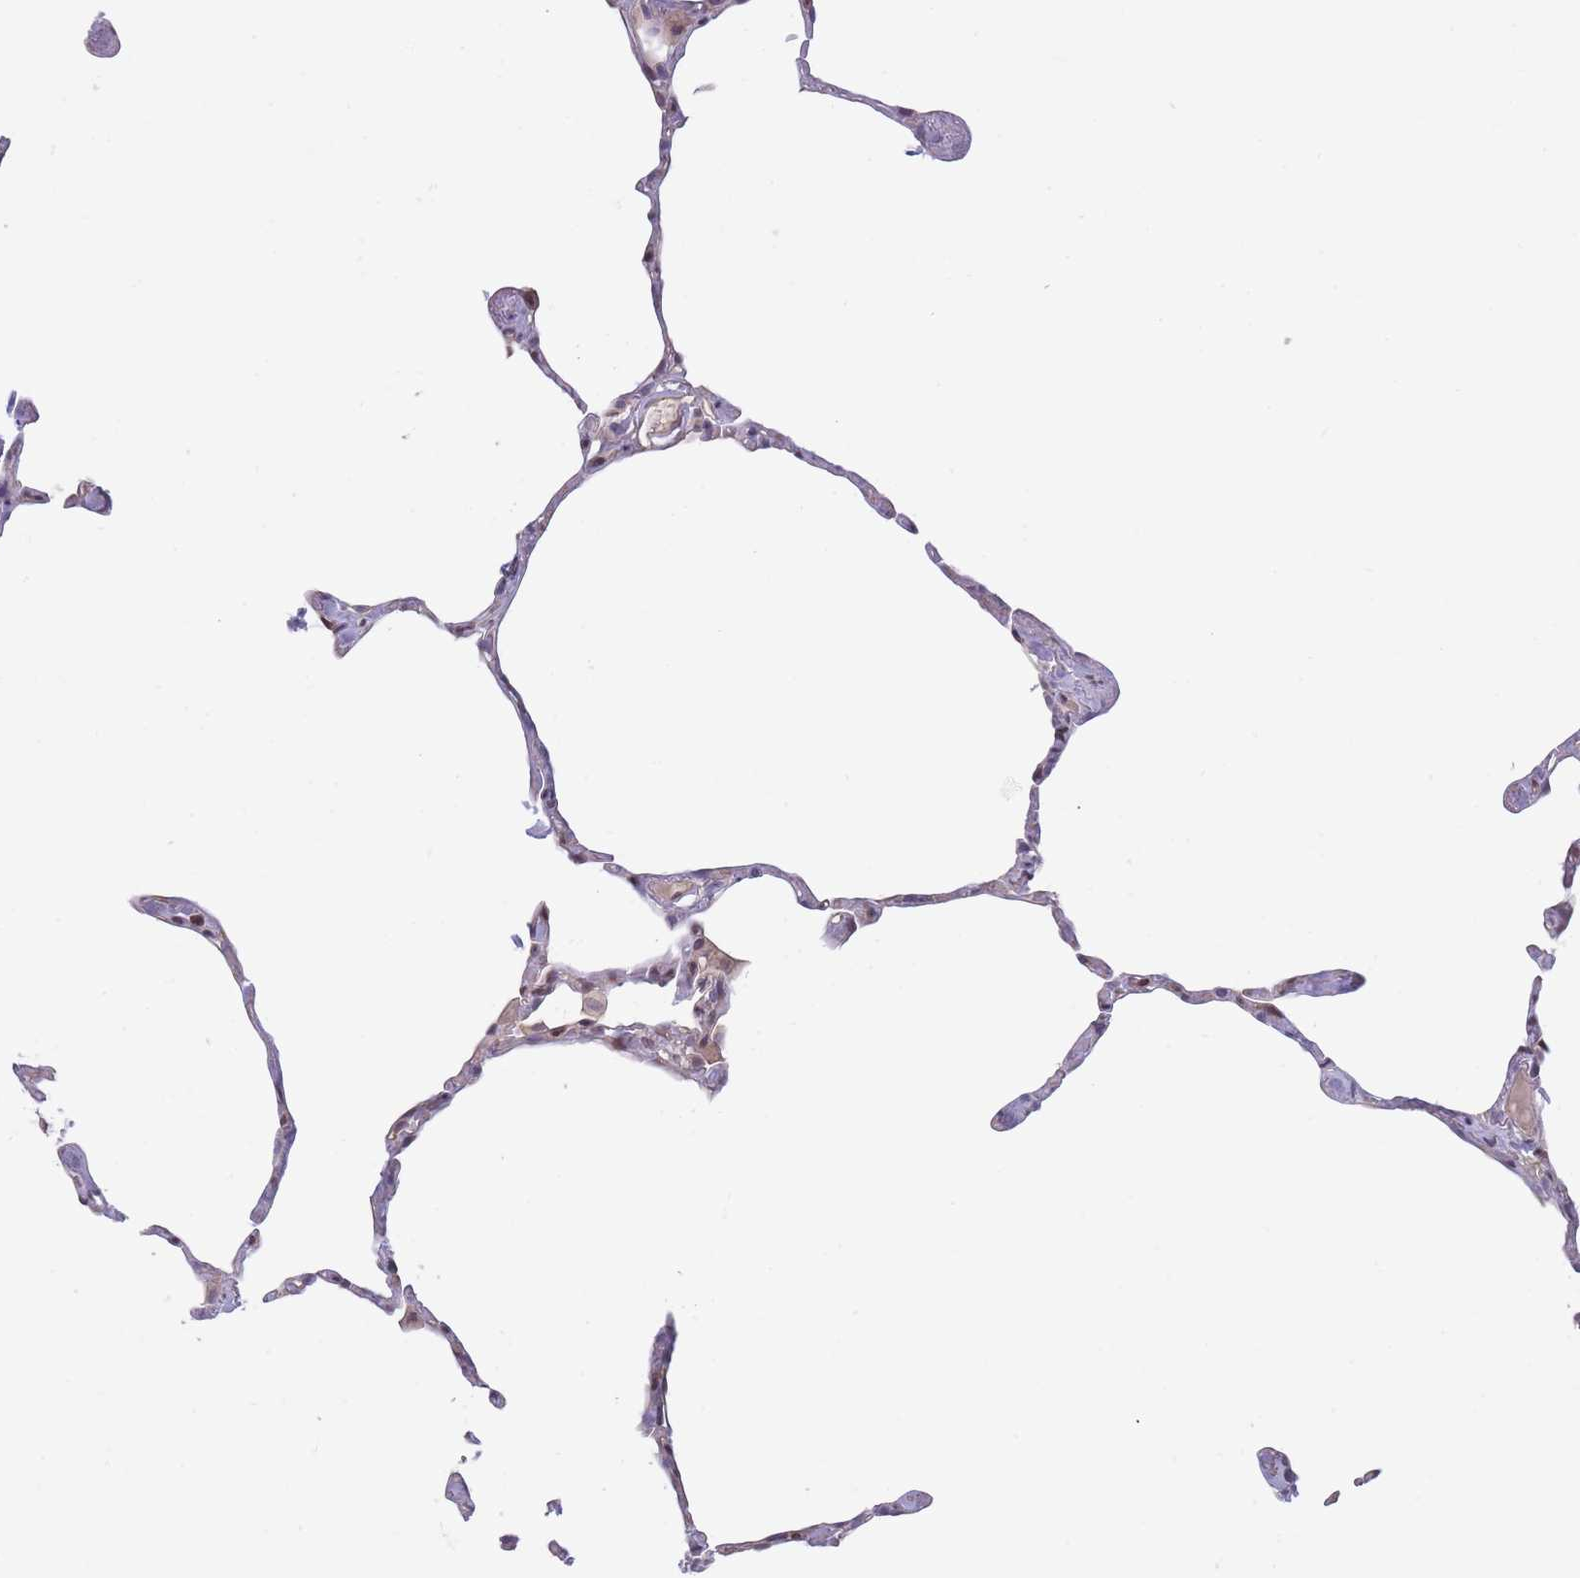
{"staining": {"intensity": "negative", "quantity": "none", "location": "none"}, "tissue": "lung", "cell_type": "Alveolar cells", "image_type": "normal", "snomed": [{"axis": "morphology", "description": "Normal tissue, NOS"}, {"axis": "topography", "description": "Lung"}], "caption": "High power microscopy image of an immunohistochemistry histopathology image of normal lung, revealing no significant expression in alveolar cells. (IHC, brightfield microscopy, high magnification).", "gene": "SLC35F5", "patient": {"sex": "male", "age": 65}}